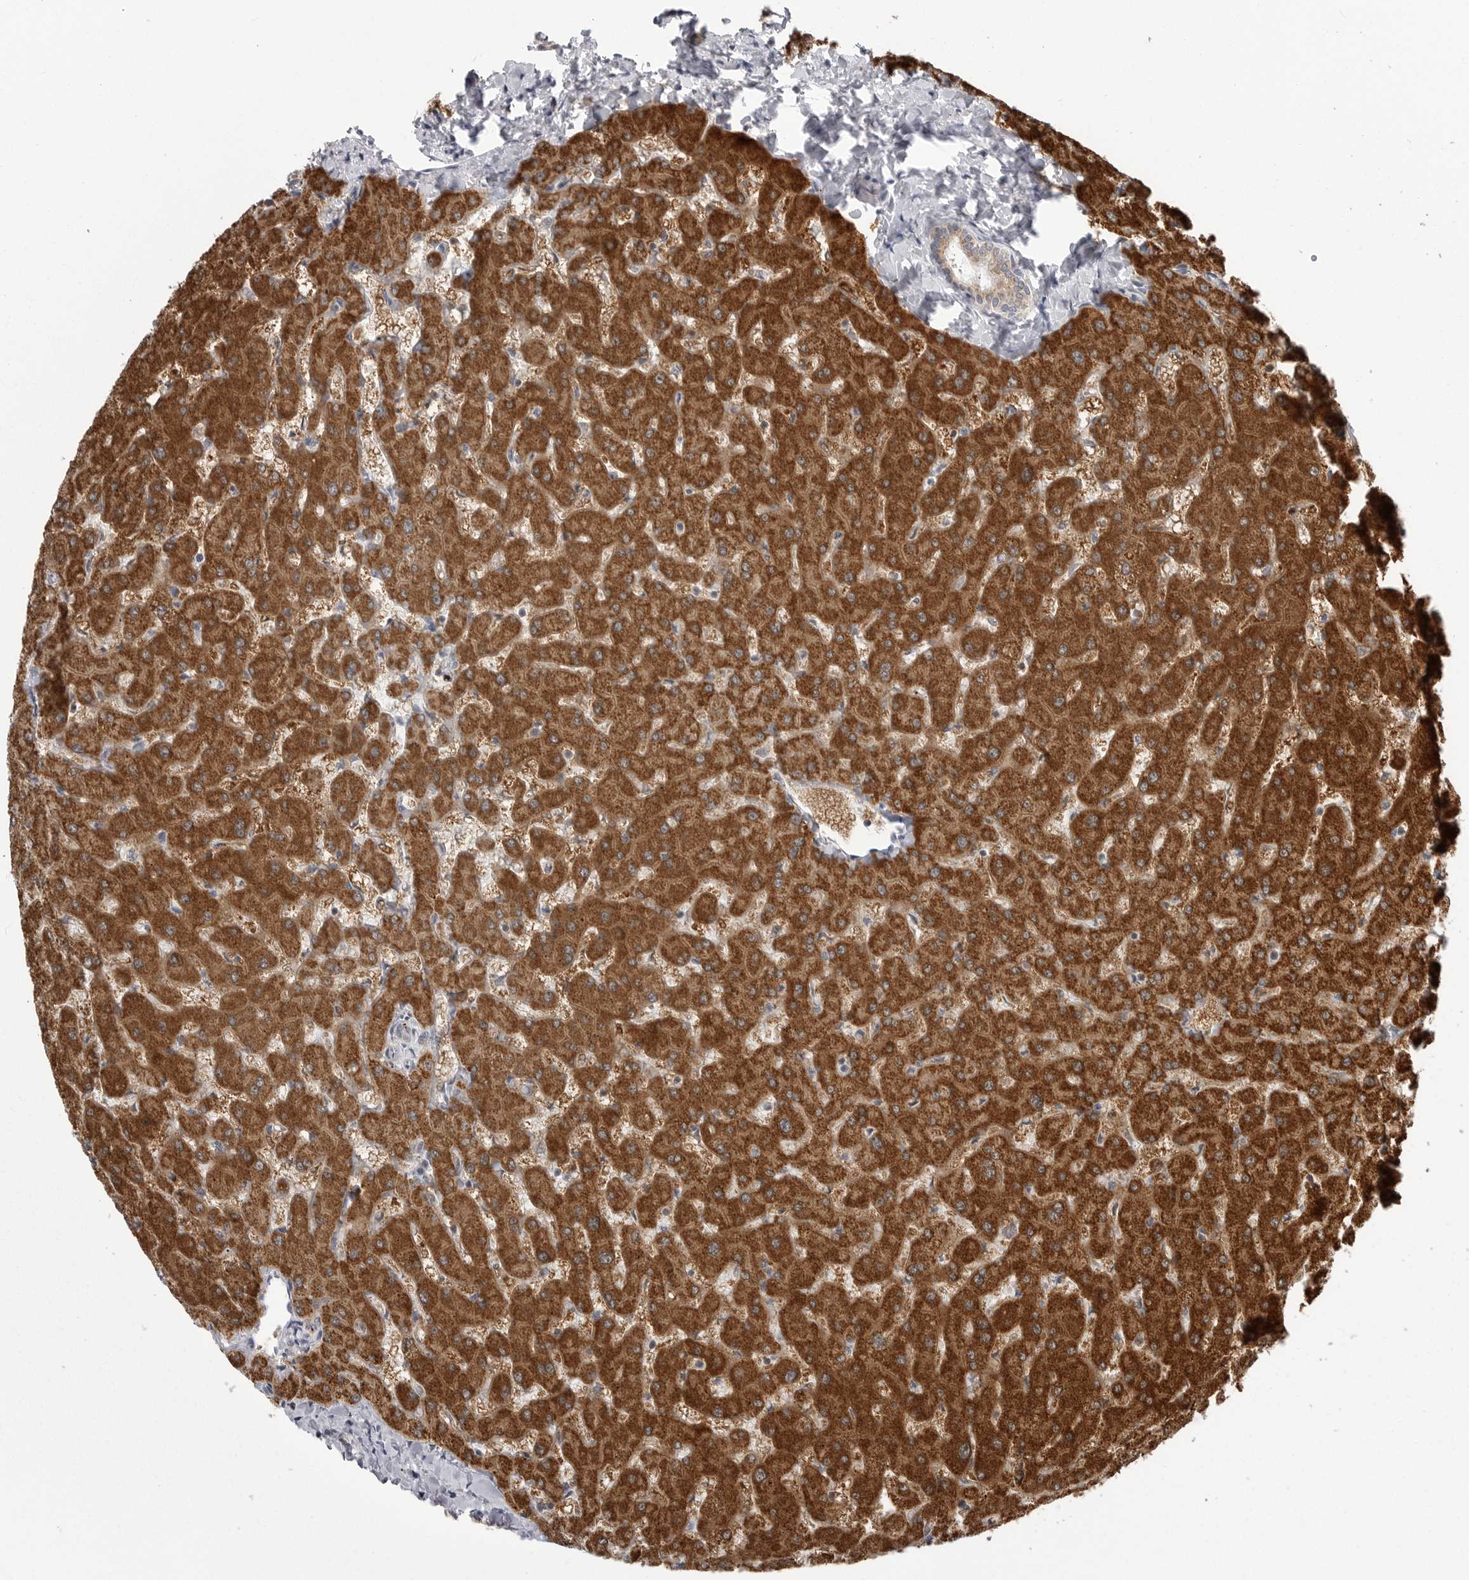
{"staining": {"intensity": "weak", "quantity": "25%-75%", "location": "cytoplasmic/membranous"}, "tissue": "liver", "cell_type": "Cholangiocytes", "image_type": "normal", "snomed": [{"axis": "morphology", "description": "Normal tissue, NOS"}, {"axis": "topography", "description": "Liver"}], "caption": "An image of human liver stained for a protein displays weak cytoplasmic/membranous brown staining in cholangiocytes. (Brightfield microscopy of DAB IHC at high magnification).", "gene": "FH", "patient": {"sex": "female", "age": 63}}